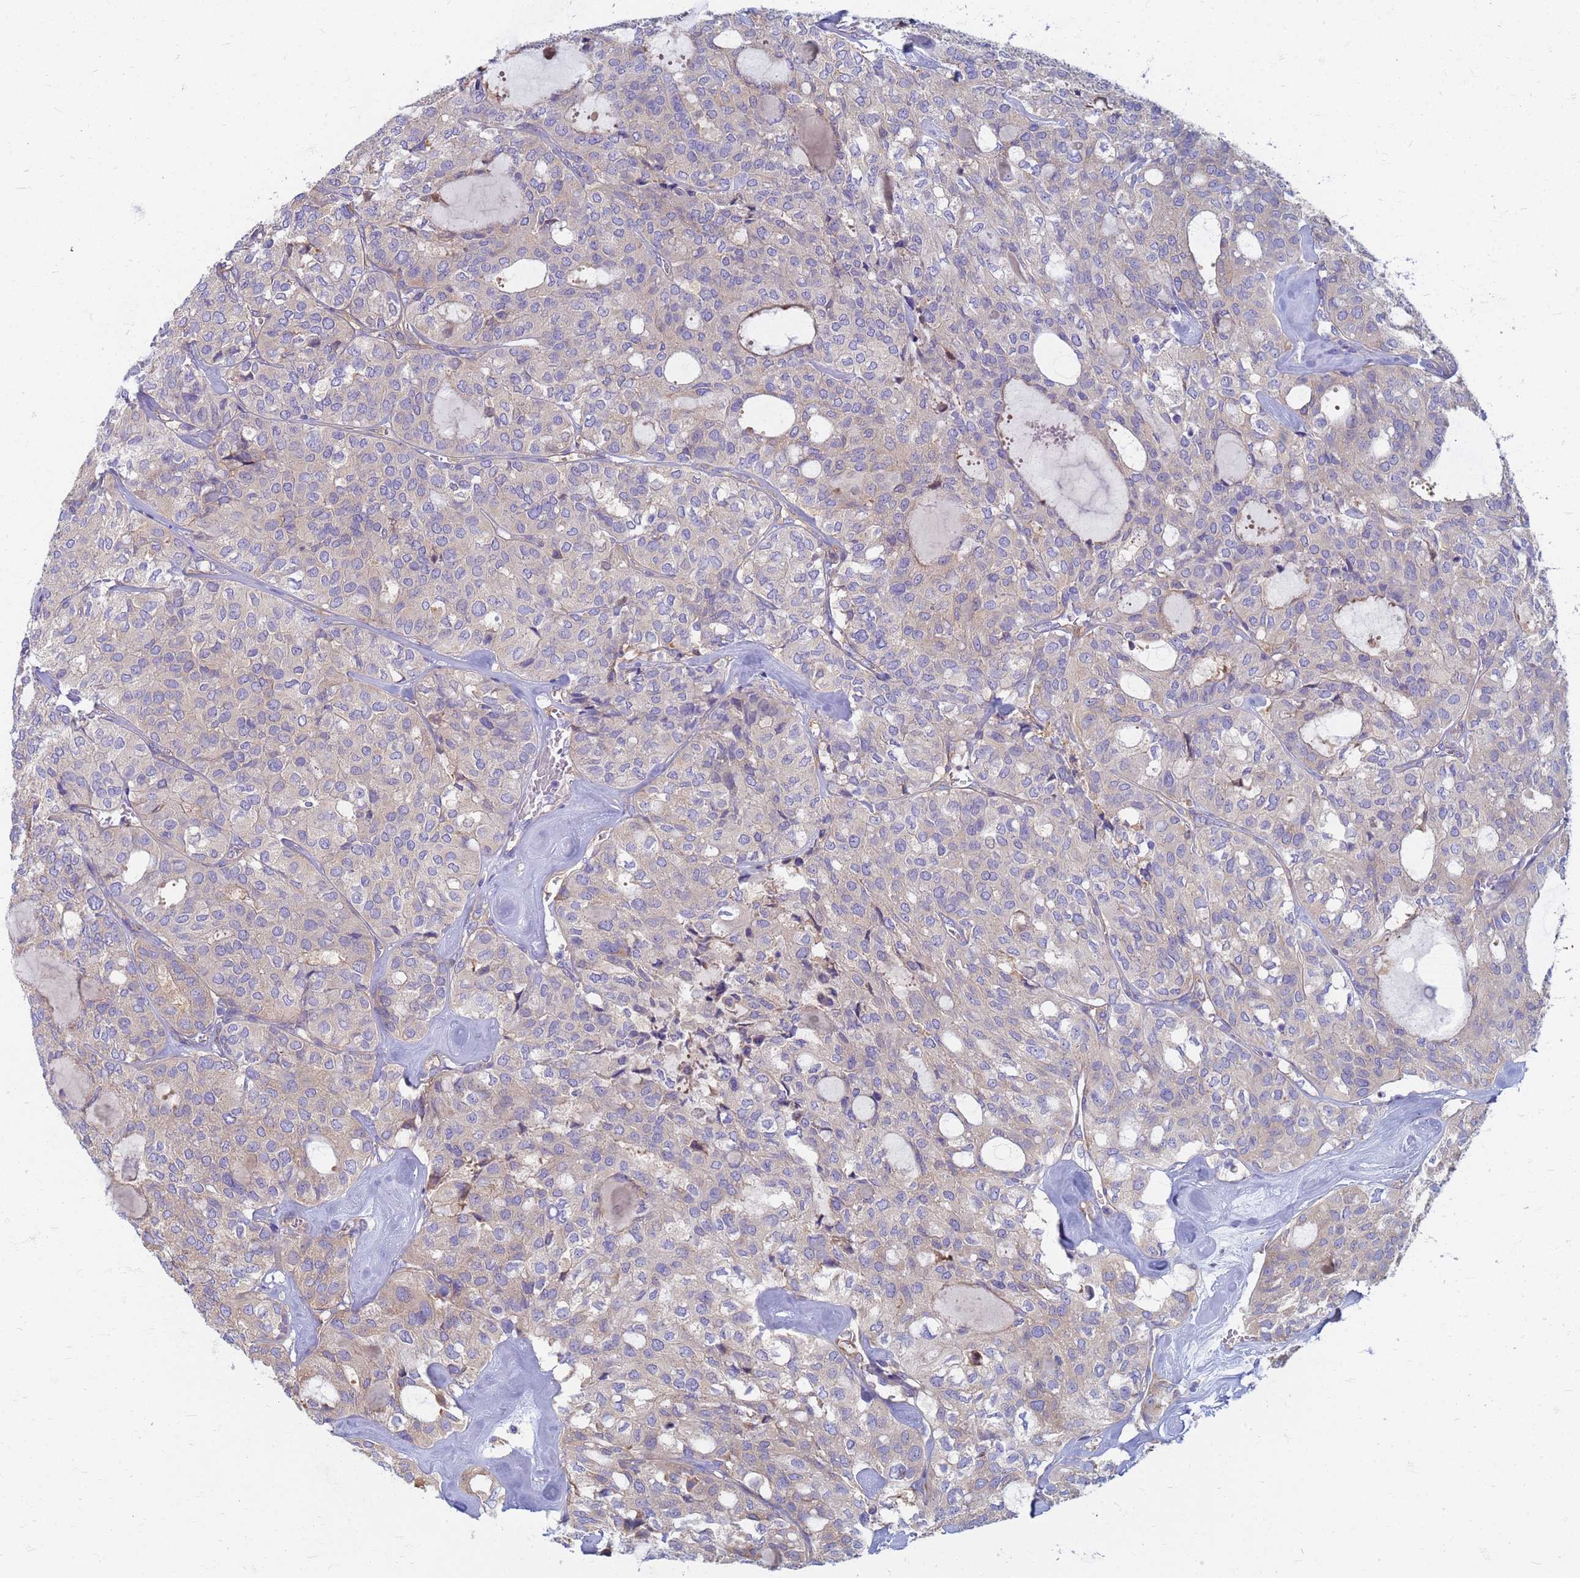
{"staining": {"intensity": "weak", "quantity": "25%-75%", "location": "cytoplasmic/membranous"}, "tissue": "thyroid cancer", "cell_type": "Tumor cells", "image_type": "cancer", "snomed": [{"axis": "morphology", "description": "Follicular adenoma carcinoma, NOS"}, {"axis": "topography", "description": "Thyroid gland"}], "caption": "A brown stain highlights weak cytoplasmic/membranous positivity of a protein in human thyroid cancer tumor cells. Immunohistochemistry (ihc) stains the protein in brown and the nuclei are stained blue.", "gene": "EEA1", "patient": {"sex": "male", "age": 75}}